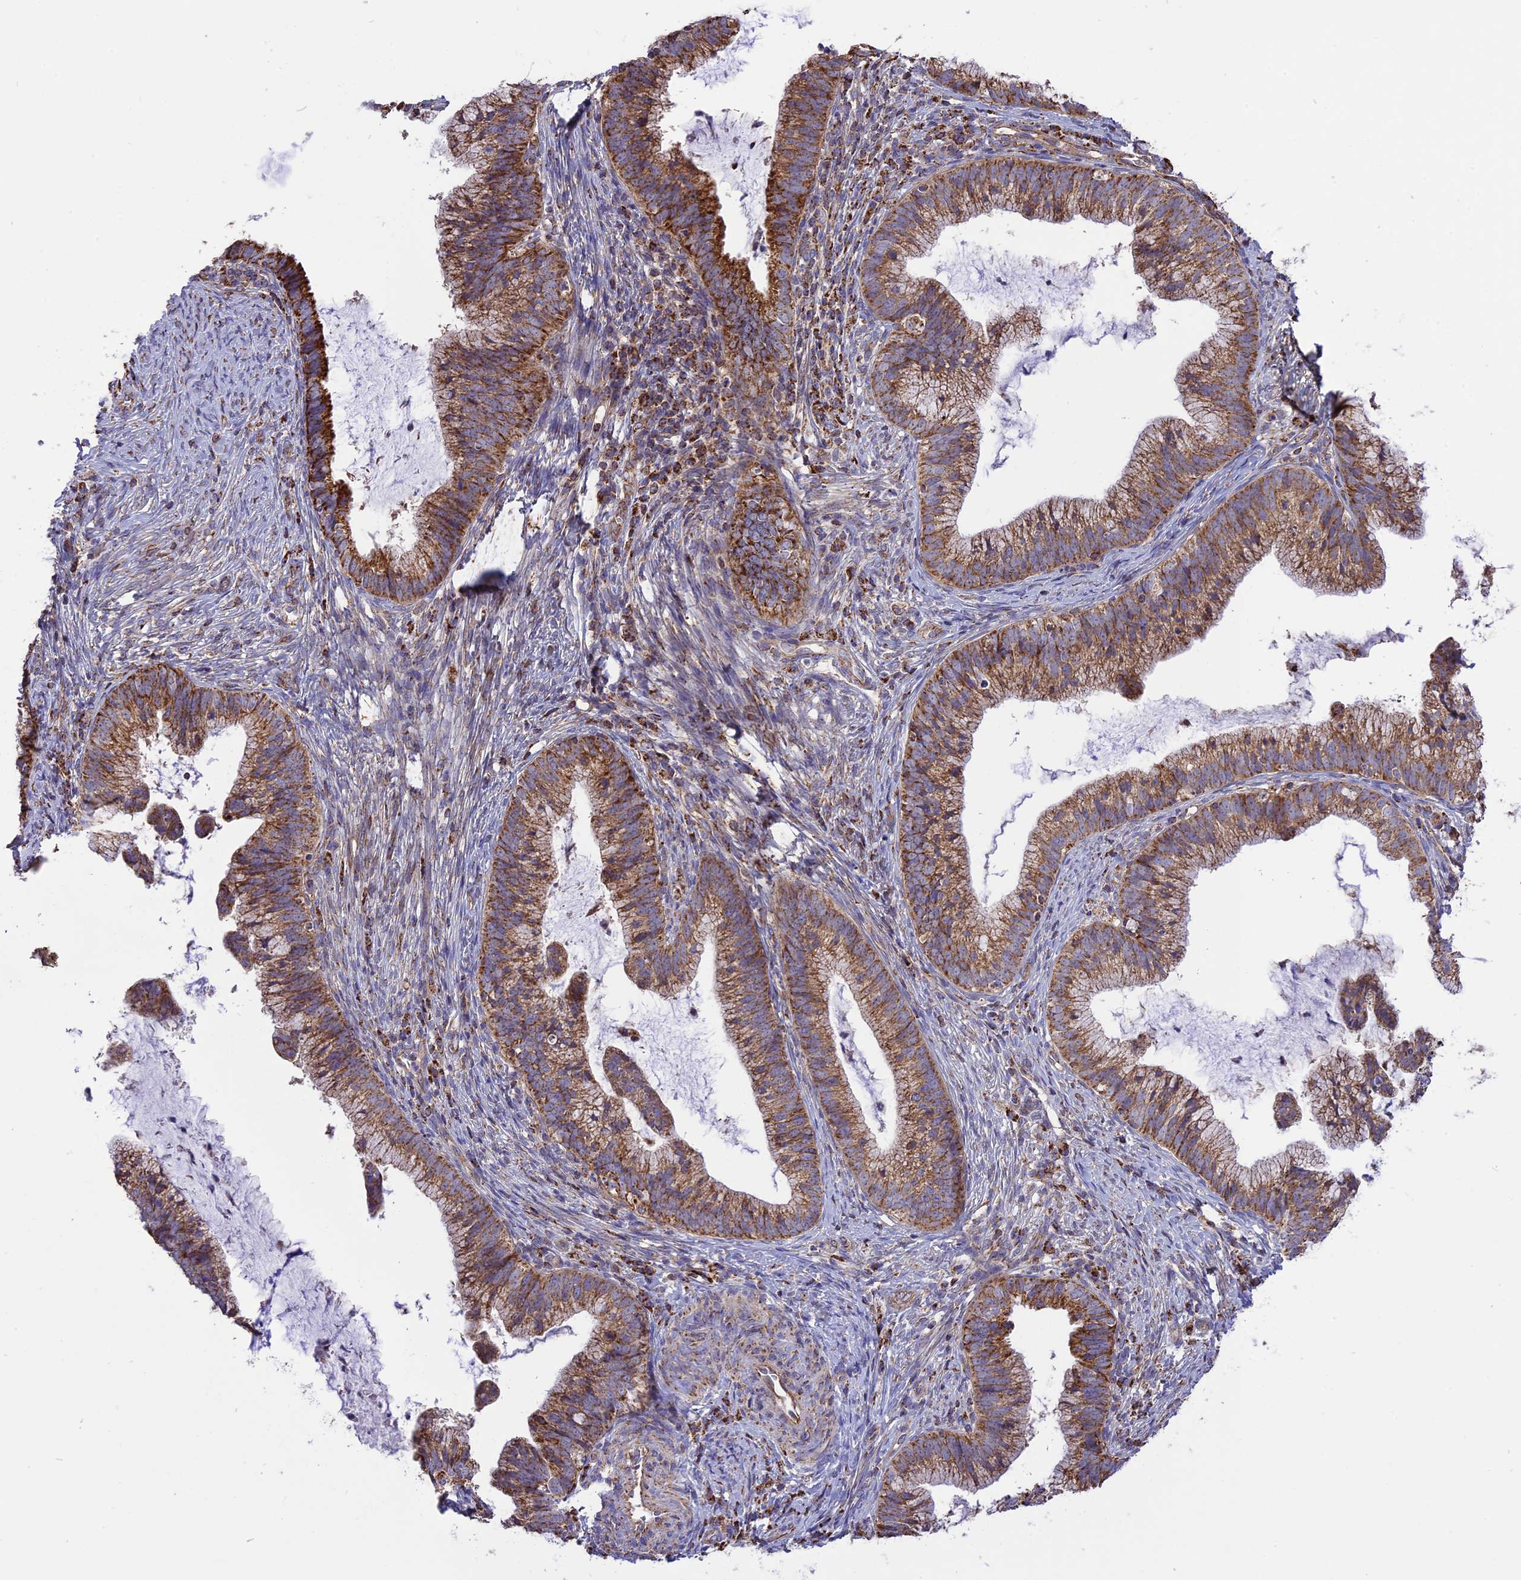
{"staining": {"intensity": "strong", "quantity": ">75%", "location": "cytoplasmic/membranous"}, "tissue": "cervical cancer", "cell_type": "Tumor cells", "image_type": "cancer", "snomed": [{"axis": "morphology", "description": "Adenocarcinoma, NOS"}, {"axis": "topography", "description": "Cervix"}], "caption": "This is an image of immunohistochemistry staining of adenocarcinoma (cervical), which shows strong staining in the cytoplasmic/membranous of tumor cells.", "gene": "TTC4", "patient": {"sex": "female", "age": 36}}